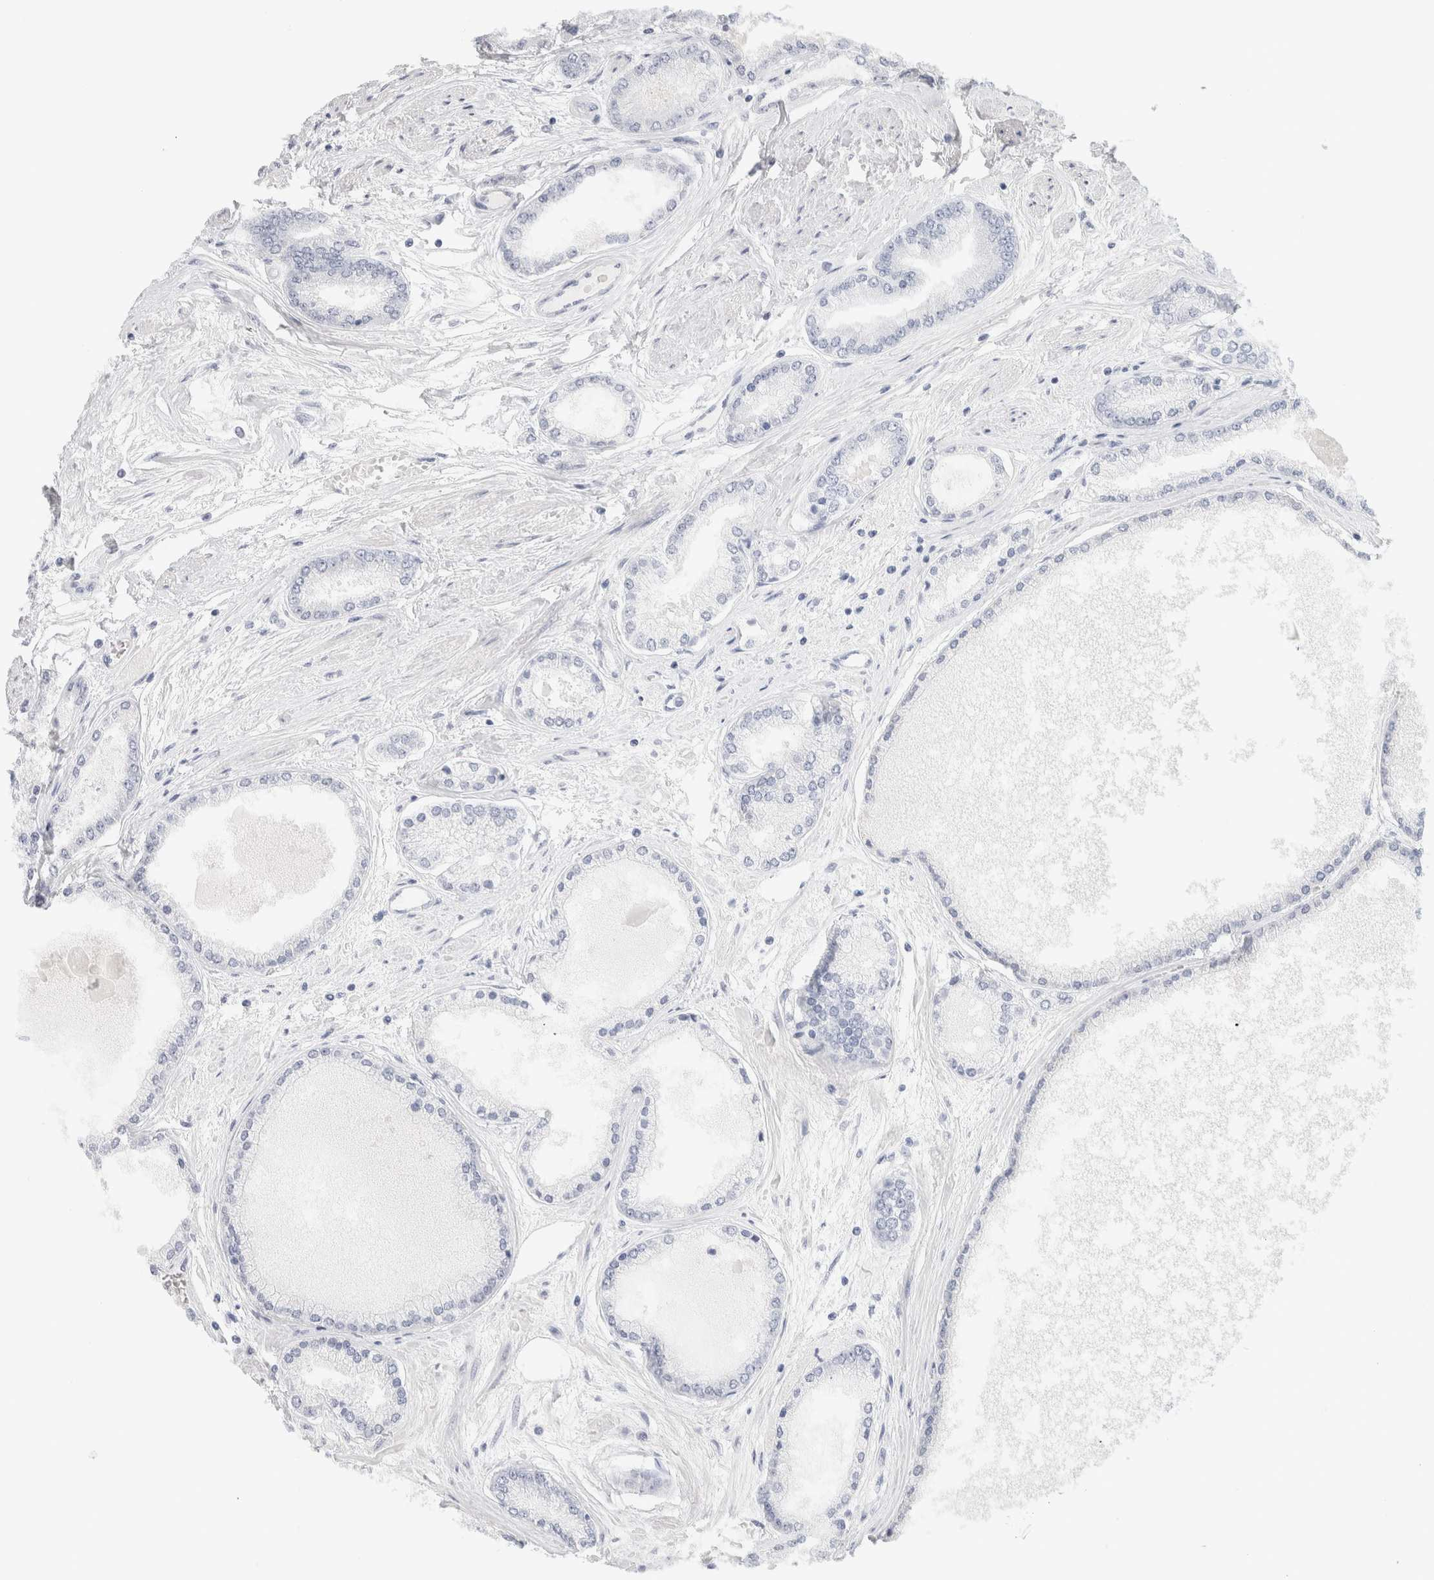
{"staining": {"intensity": "negative", "quantity": "none", "location": "none"}, "tissue": "prostate cancer", "cell_type": "Tumor cells", "image_type": "cancer", "snomed": [{"axis": "morphology", "description": "Adenocarcinoma, High grade"}, {"axis": "topography", "description": "Prostate"}], "caption": "This is an IHC photomicrograph of high-grade adenocarcinoma (prostate). There is no expression in tumor cells.", "gene": "CHRM4", "patient": {"sex": "male", "age": 59}}